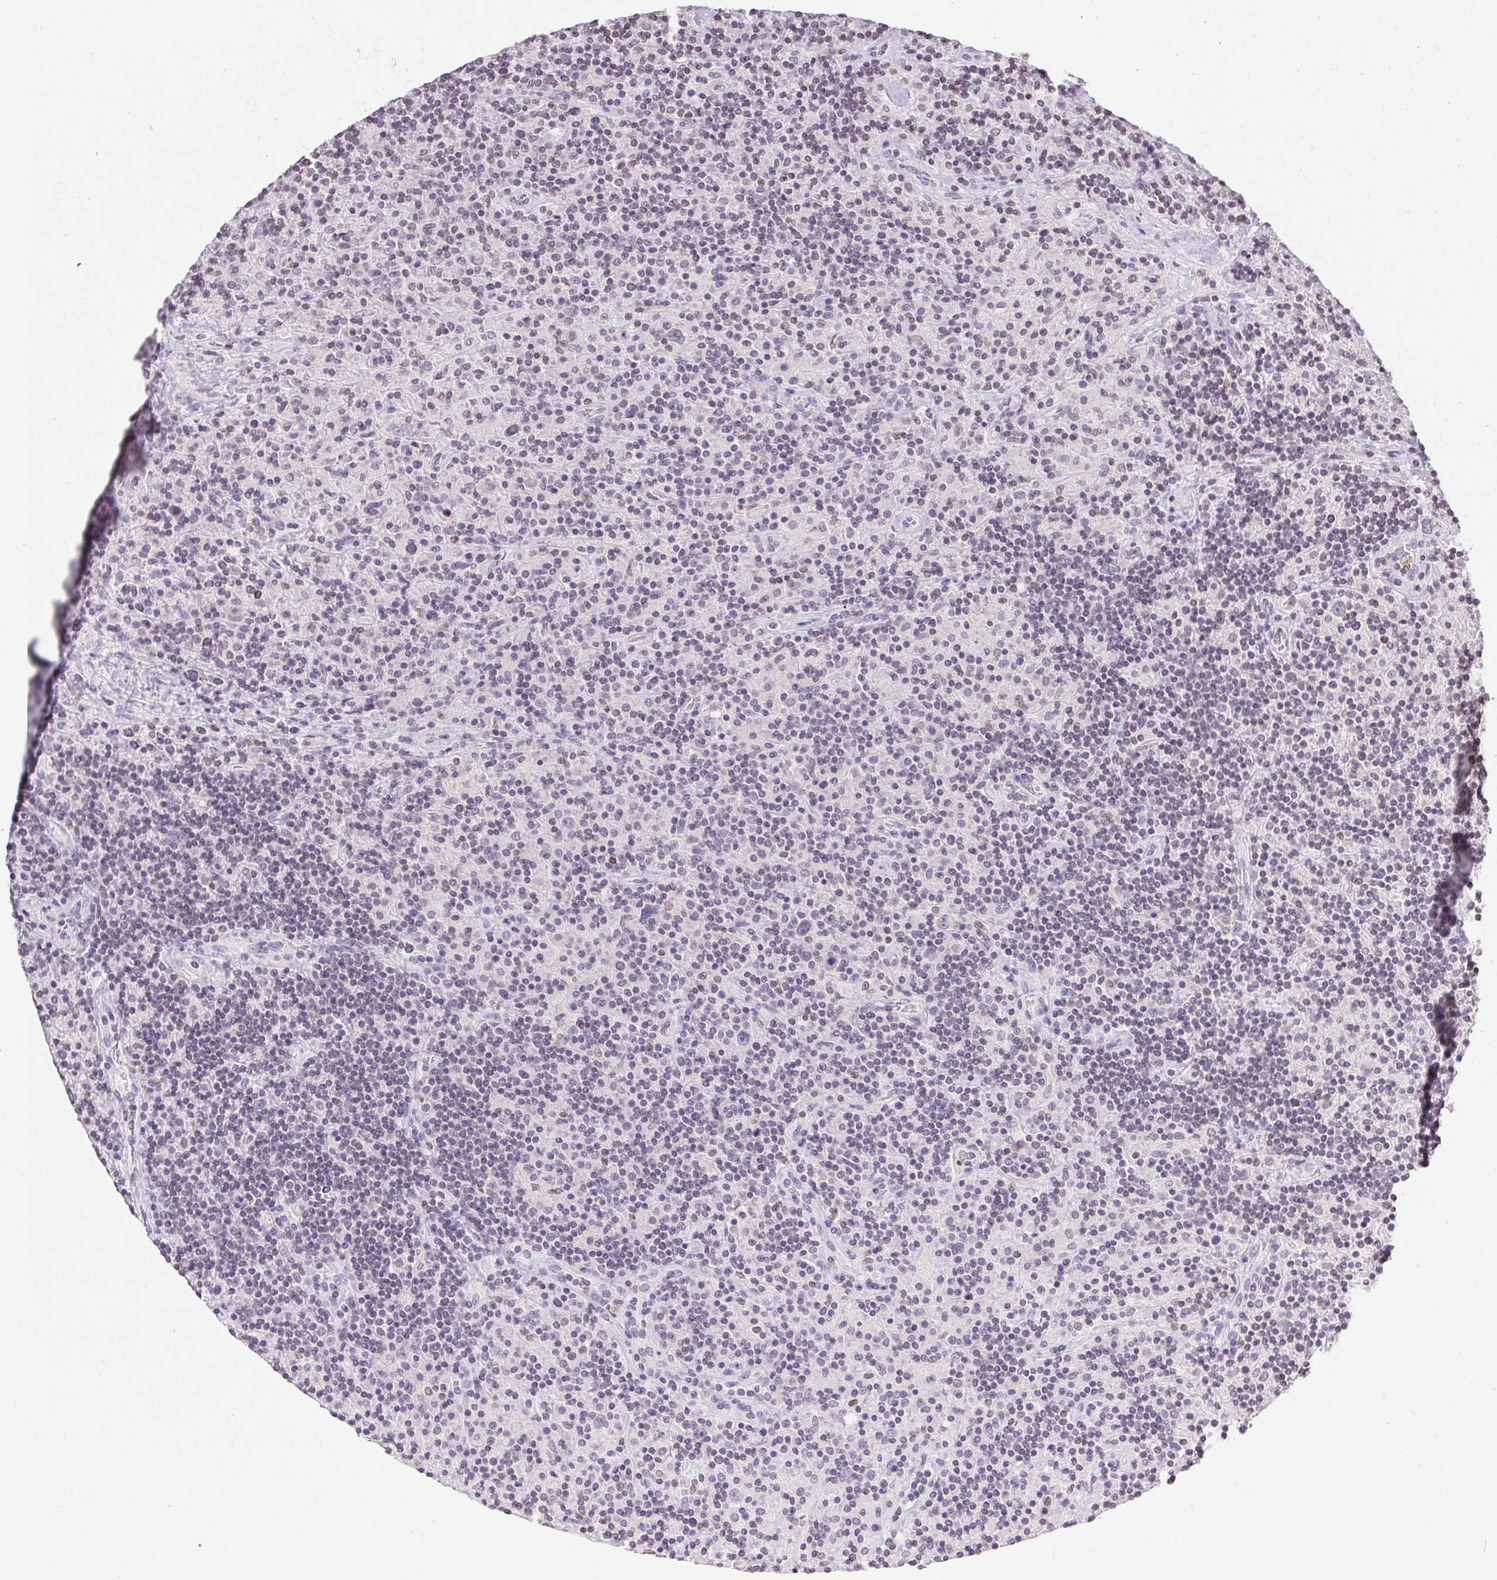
{"staining": {"intensity": "negative", "quantity": "none", "location": "none"}, "tissue": "lymphoma", "cell_type": "Tumor cells", "image_type": "cancer", "snomed": [{"axis": "morphology", "description": "Hodgkin's disease, NOS"}, {"axis": "topography", "description": "Lymph node"}], "caption": "Immunohistochemistry (IHC) histopathology image of neoplastic tissue: lymphoma stained with DAB reveals no significant protein staining in tumor cells. The staining was performed using DAB to visualize the protein expression in brown, while the nuclei were stained in blue with hematoxylin (Magnification: 20x).", "gene": "PRL", "patient": {"sex": "male", "age": 70}}